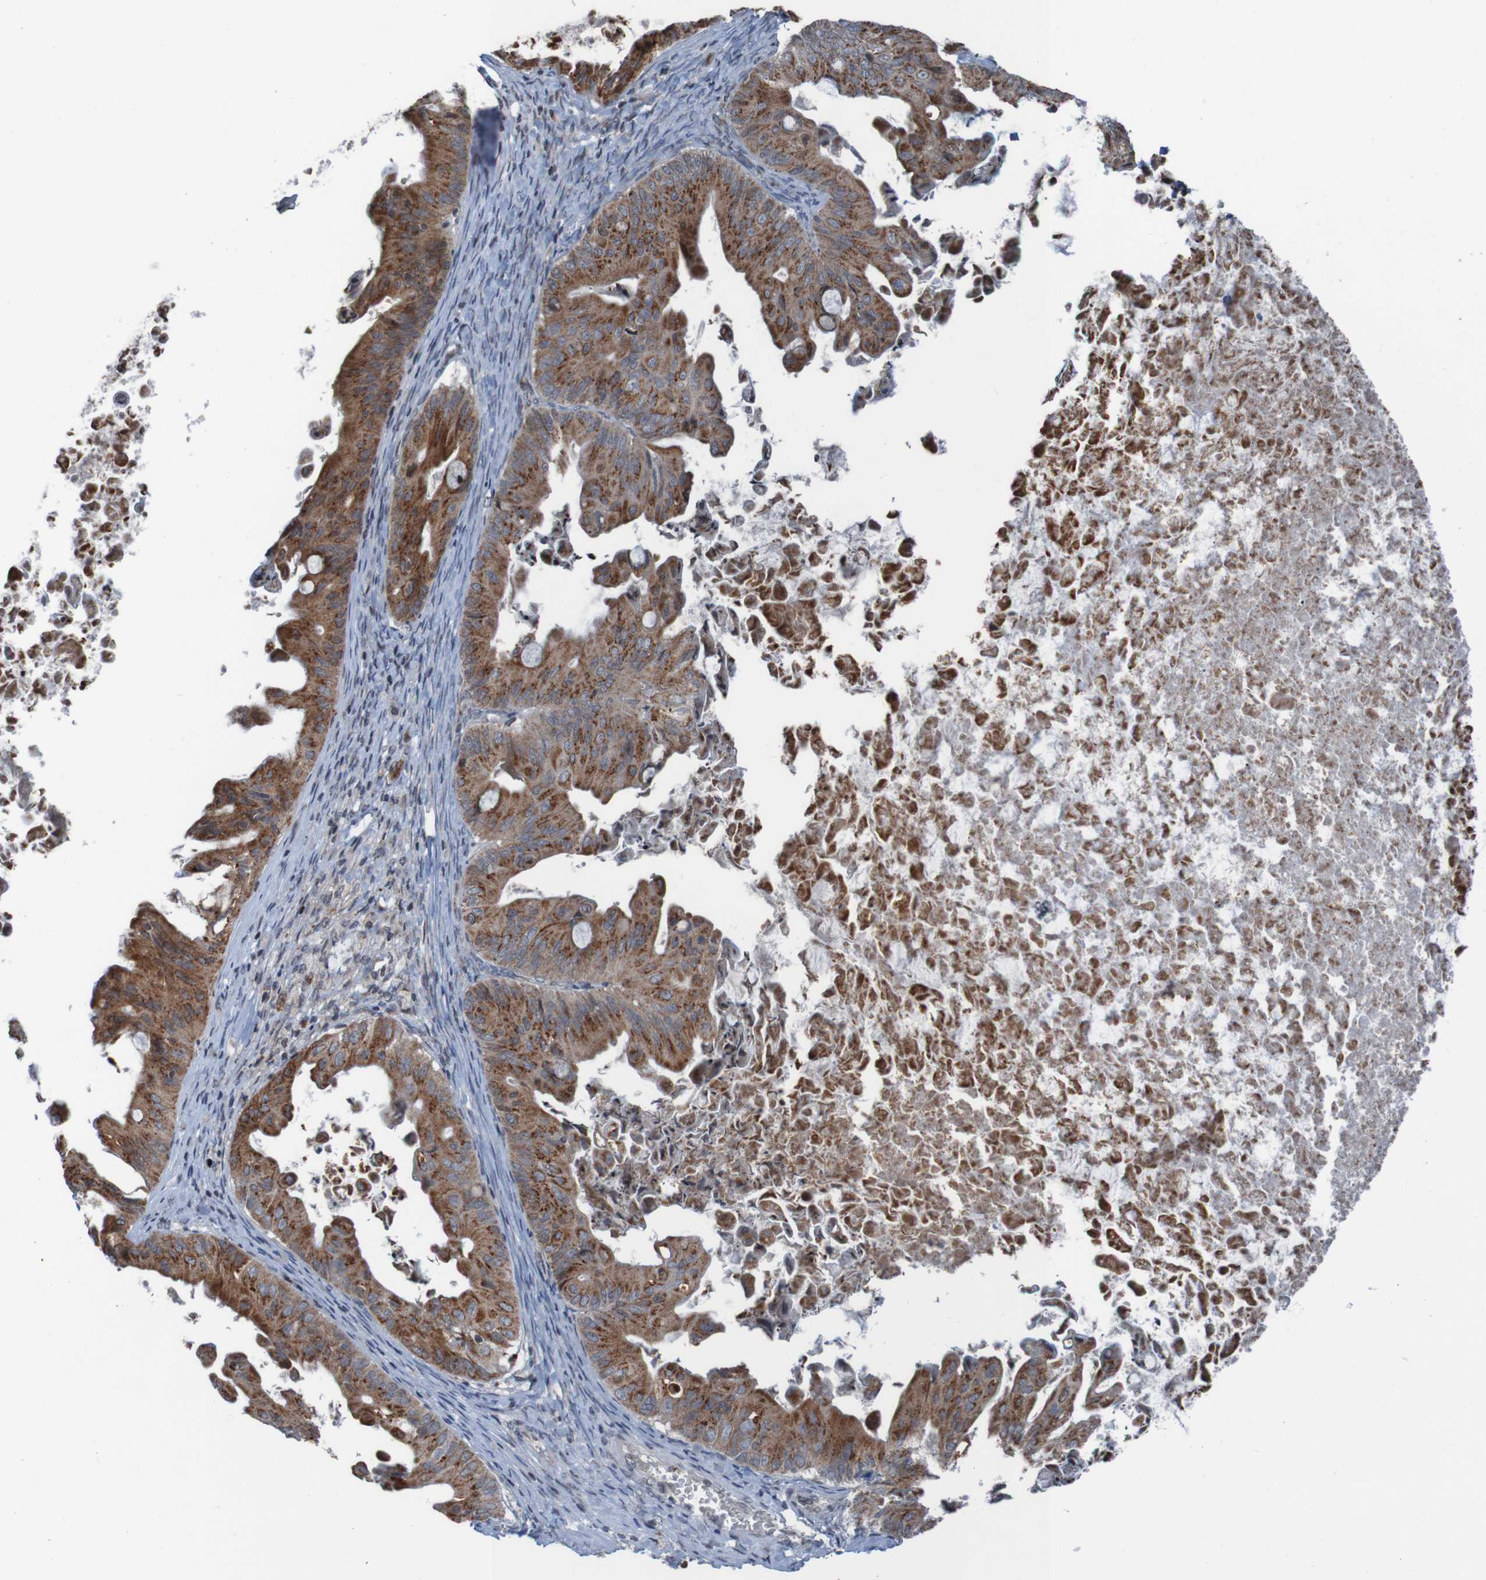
{"staining": {"intensity": "moderate", "quantity": ">75%", "location": "cytoplasmic/membranous"}, "tissue": "ovarian cancer", "cell_type": "Tumor cells", "image_type": "cancer", "snomed": [{"axis": "morphology", "description": "Cystadenocarcinoma, mucinous, NOS"}, {"axis": "topography", "description": "Ovary"}], "caption": "Immunohistochemical staining of mucinous cystadenocarcinoma (ovarian) exhibits medium levels of moderate cytoplasmic/membranous protein positivity in approximately >75% of tumor cells.", "gene": "UNG", "patient": {"sex": "female", "age": 37}}